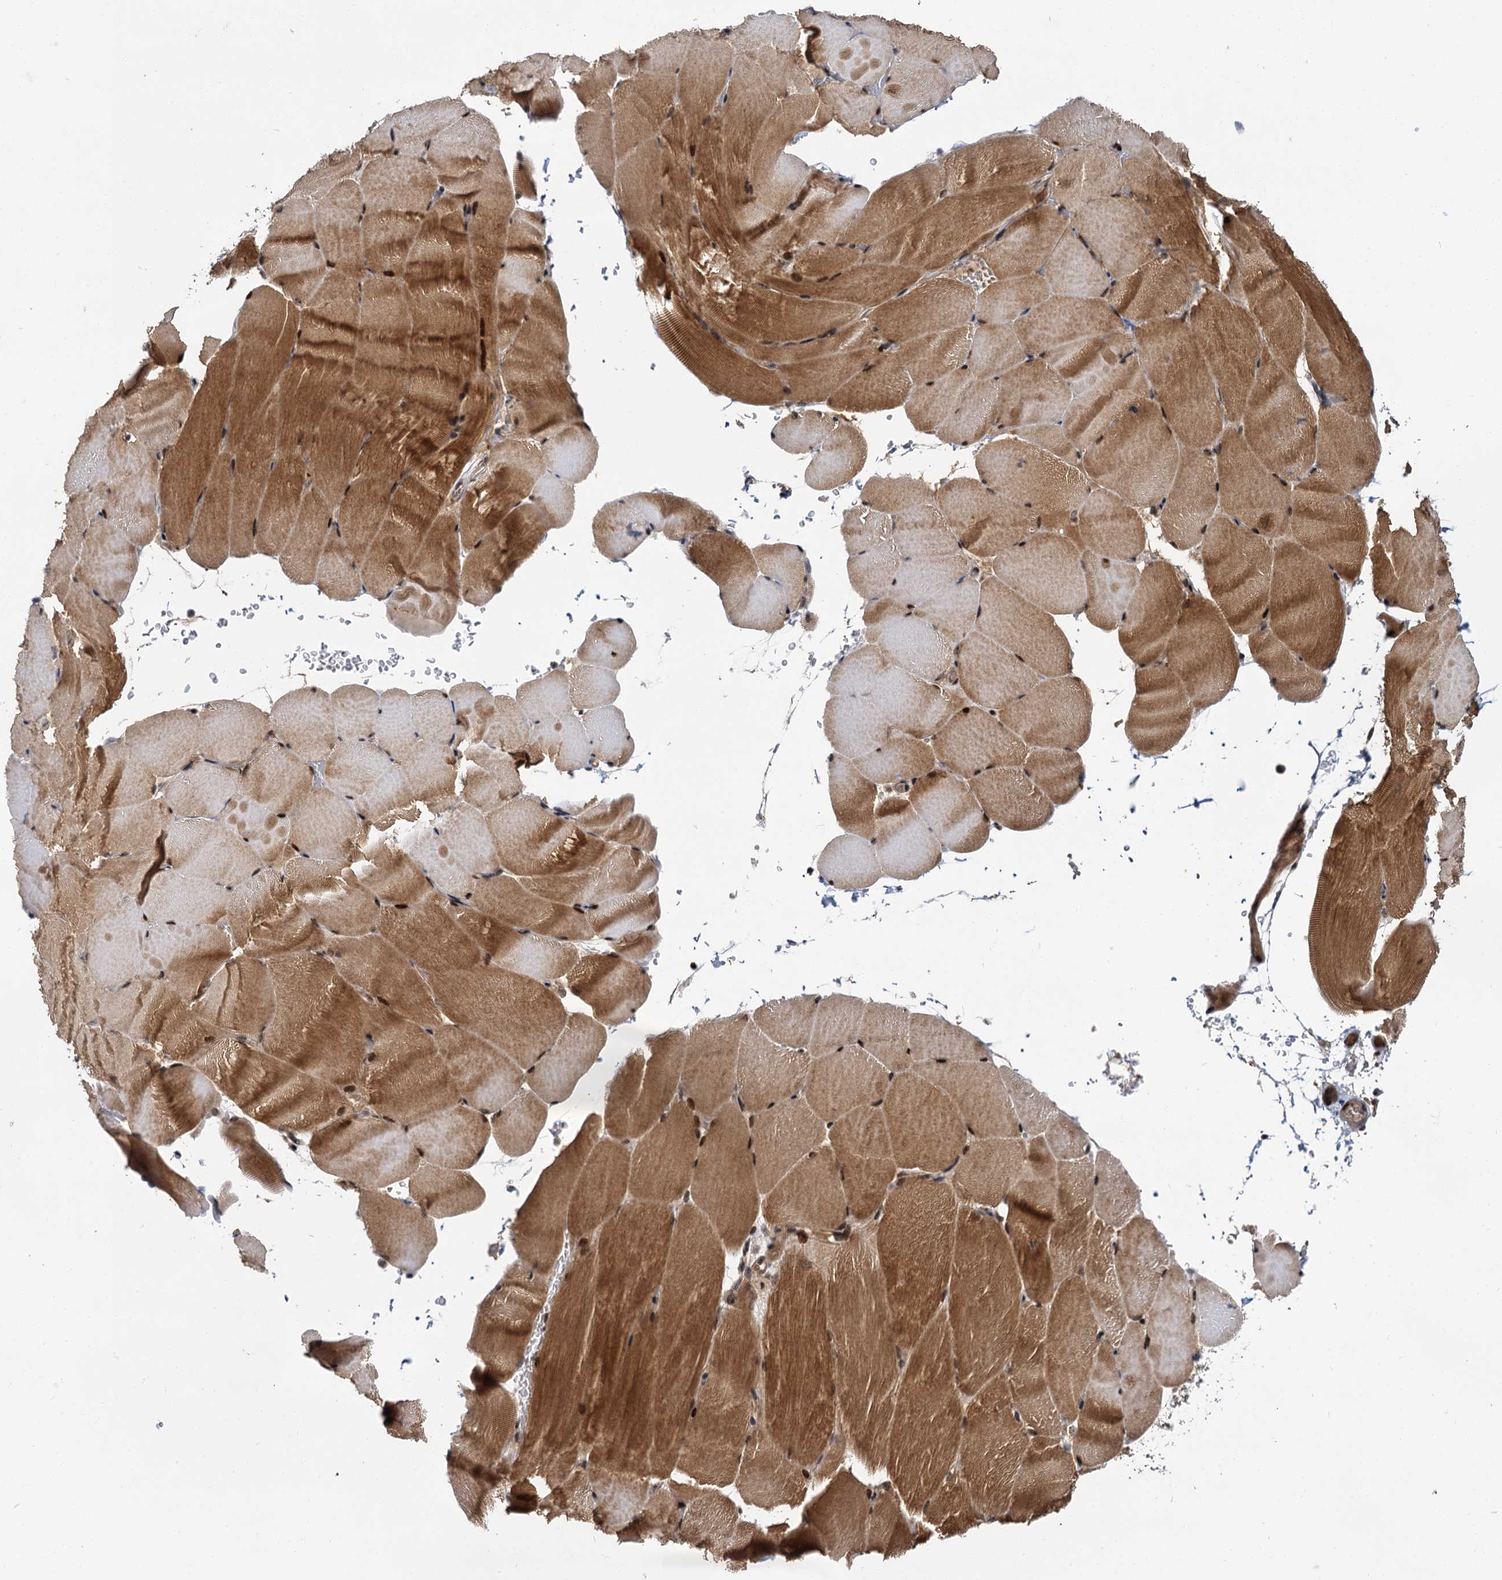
{"staining": {"intensity": "moderate", "quantity": ">75%", "location": "cytoplasmic/membranous,nuclear"}, "tissue": "skeletal muscle", "cell_type": "Myocytes", "image_type": "normal", "snomed": [{"axis": "morphology", "description": "Normal tissue, NOS"}, {"axis": "topography", "description": "Skeletal muscle"}, {"axis": "topography", "description": "Parathyroid gland"}], "caption": "Skeletal muscle stained for a protein (brown) exhibits moderate cytoplasmic/membranous,nuclear positive staining in approximately >75% of myocytes.", "gene": "MBD6", "patient": {"sex": "female", "age": 37}}